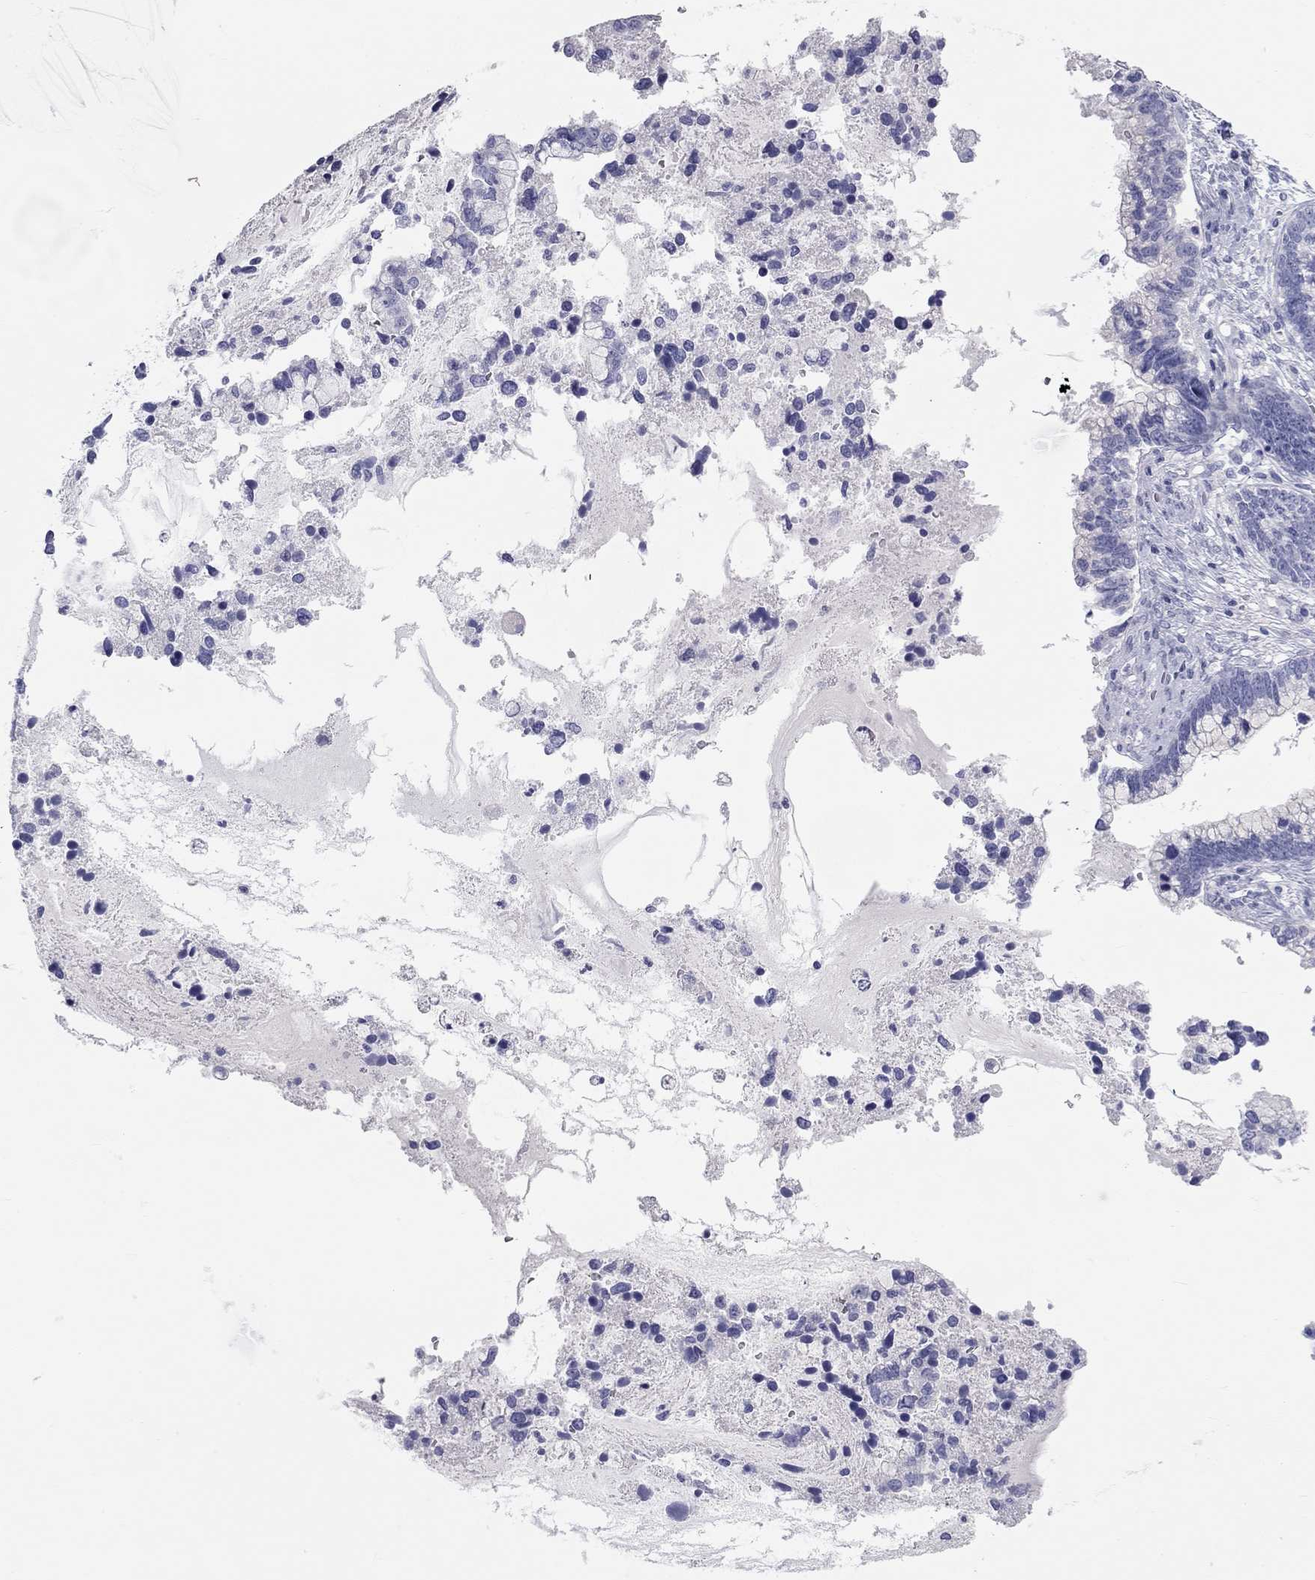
{"staining": {"intensity": "negative", "quantity": "none", "location": "none"}, "tissue": "cervical cancer", "cell_type": "Tumor cells", "image_type": "cancer", "snomed": [{"axis": "morphology", "description": "Adenocarcinoma, NOS"}, {"axis": "topography", "description": "Cervix"}], "caption": "Photomicrograph shows no protein expression in tumor cells of cervical cancer (adenocarcinoma) tissue.", "gene": "PCDHGC5", "patient": {"sex": "female", "age": 44}}